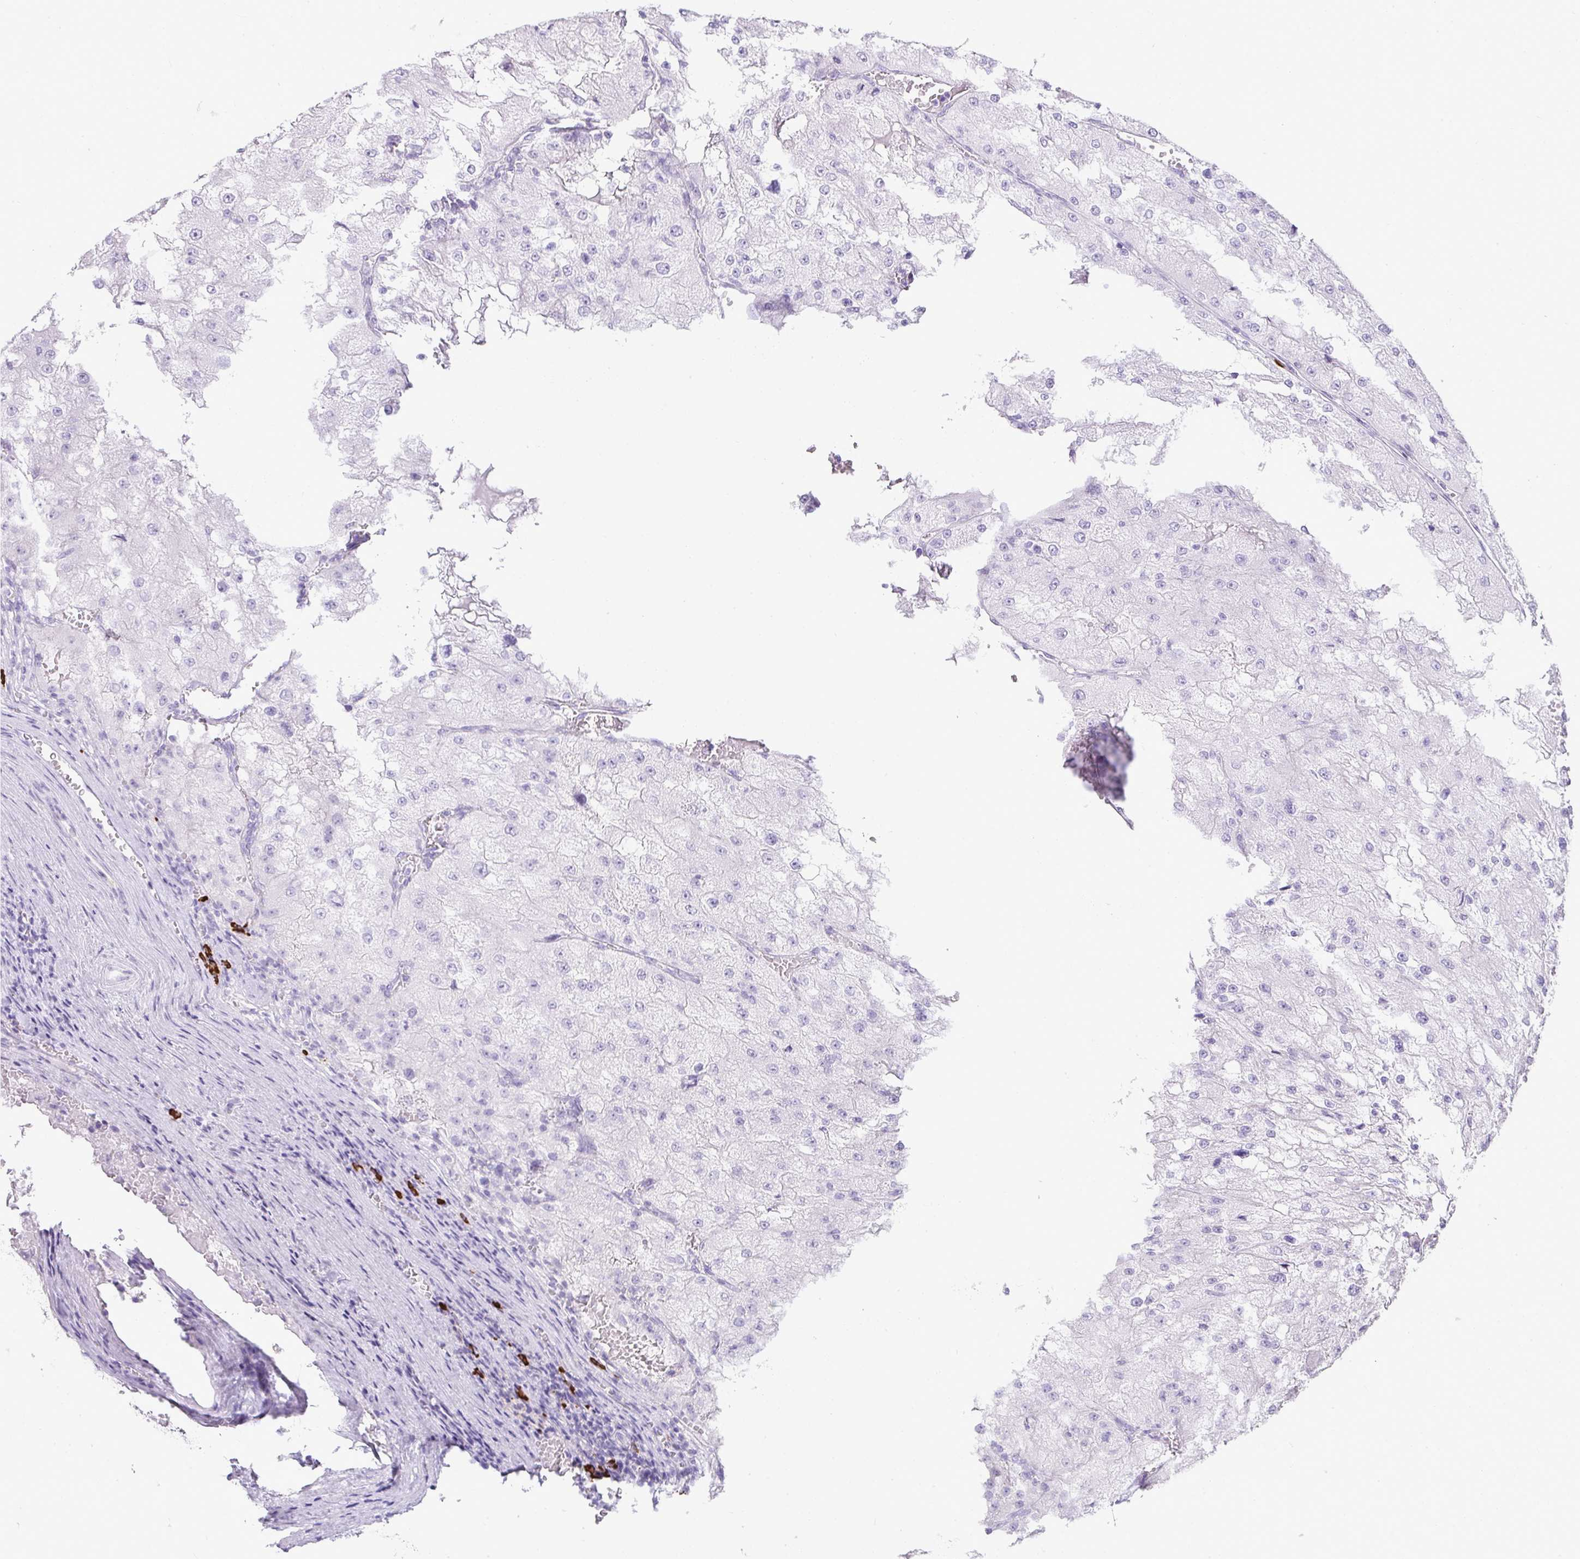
{"staining": {"intensity": "negative", "quantity": "none", "location": "none"}, "tissue": "renal cancer", "cell_type": "Tumor cells", "image_type": "cancer", "snomed": [{"axis": "morphology", "description": "Adenocarcinoma, NOS"}, {"axis": "topography", "description": "Kidney"}], "caption": "High power microscopy histopathology image of an immunohistochemistry micrograph of renal cancer (adenocarcinoma), revealing no significant expression in tumor cells.", "gene": "CDADC1", "patient": {"sex": "female", "age": 74}}